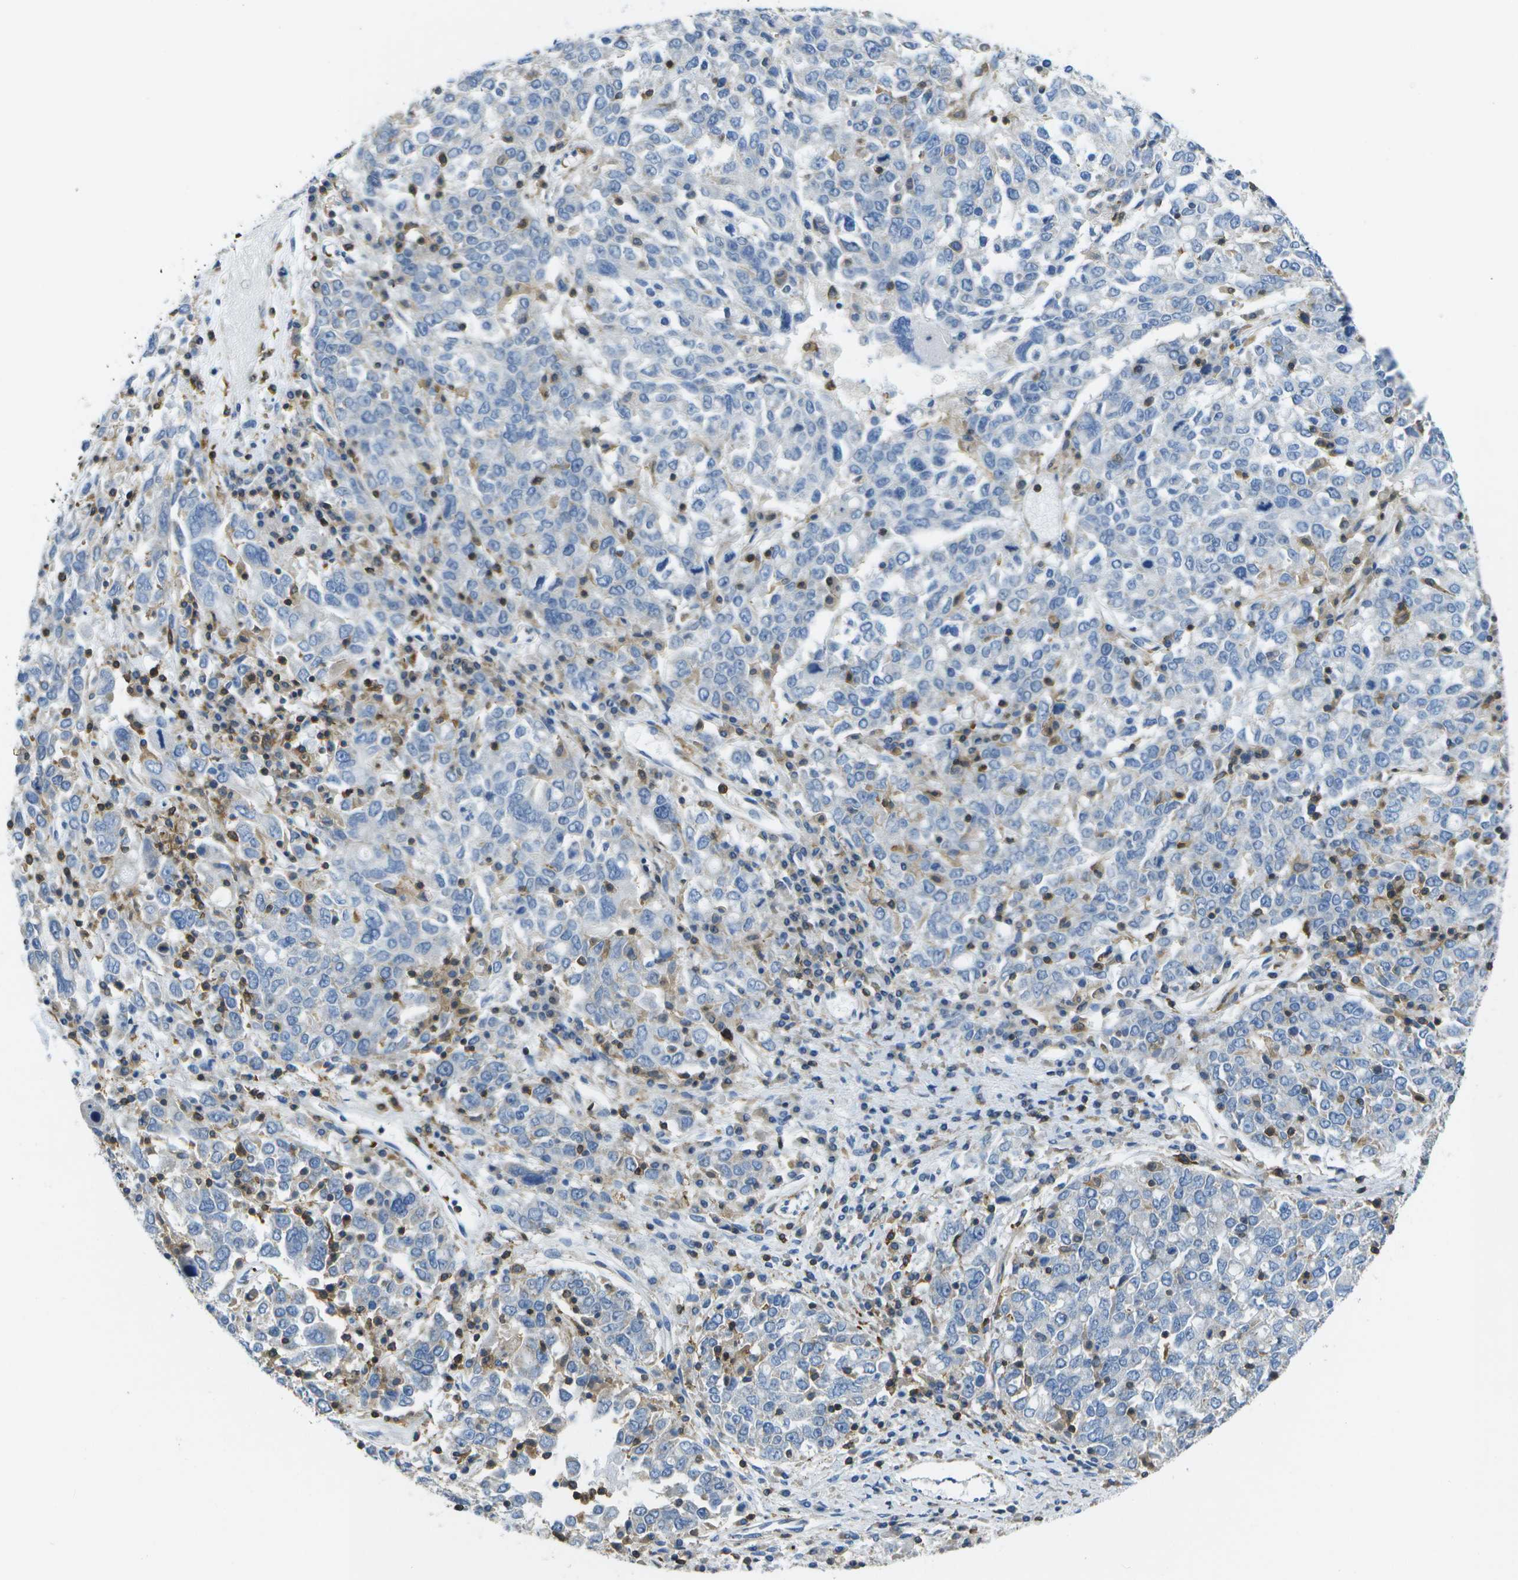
{"staining": {"intensity": "negative", "quantity": "none", "location": "none"}, "tissue": "ovarian cancer", "cell_type": "Tumor cells", "image_type": "cancer", "snomed": [{"axis": "morphology", "description": "Carcinoma, endometroid"}, {"axis": "topography", "description": "Ovary"}], "caption": "Ovarian cancer stained for a protein using IHC exhibits no staining tumor cells.", "gene": "RCSD1", "patient": {"sex": "female", "age": 62}}